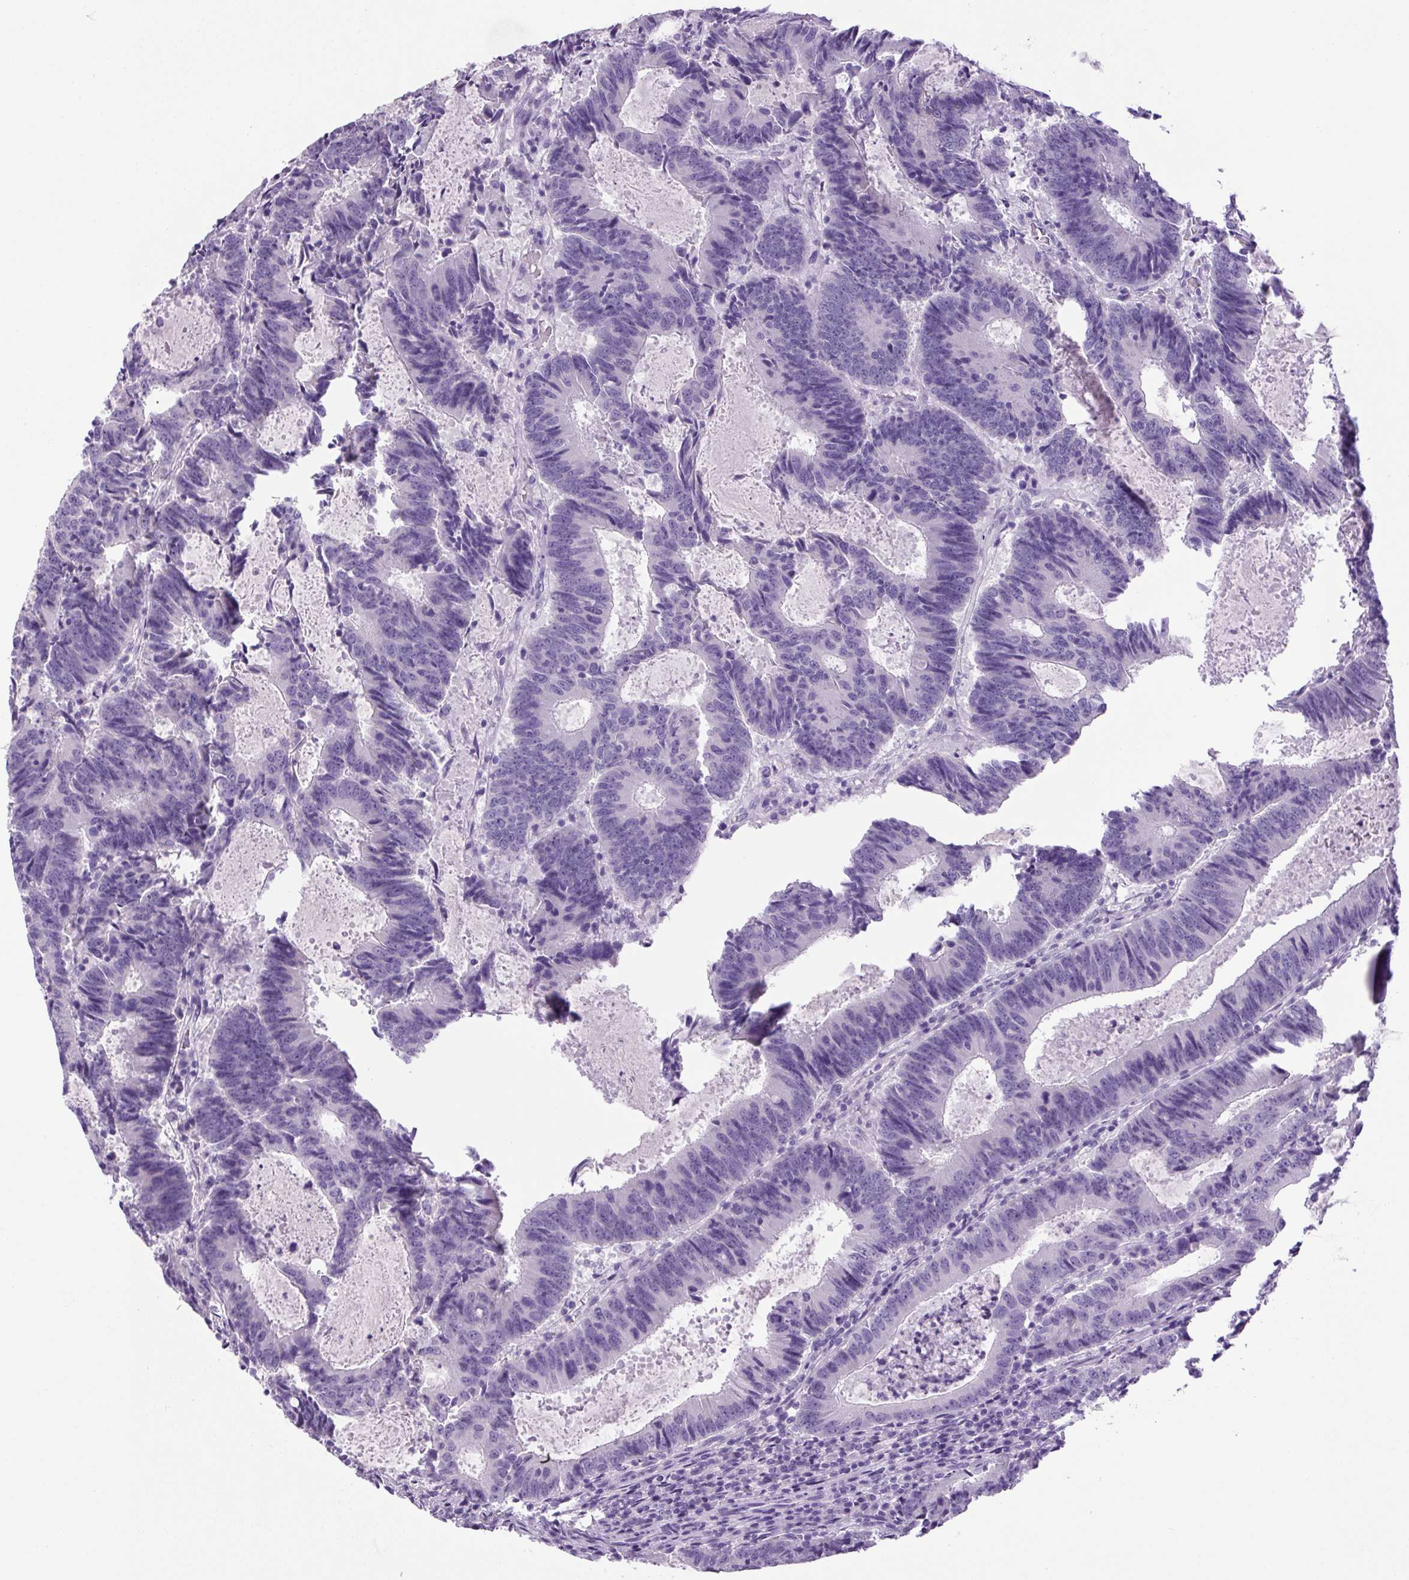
{"staining": {"intensity": "negative", "quantity": "none", "location": "none"}, "tissue": "colorectal cancer", "cell_type": "Tumor cells", "image_type": "cancer", "snomed": [{"axis": "morphology", "description": "Adenocarcinoma, NOS"}, {"axis": "topography", "description": "Colon"}], "caption": "IHC image of neoplastic tissue: adenocarcinoma (colorectal) stained with DAB (3,3'-diaminobenzidine) demonstrates no significant protein positivity in tumor cells.", "gene": "CHGA", "patient": {"sex": "male", "age": 67}}